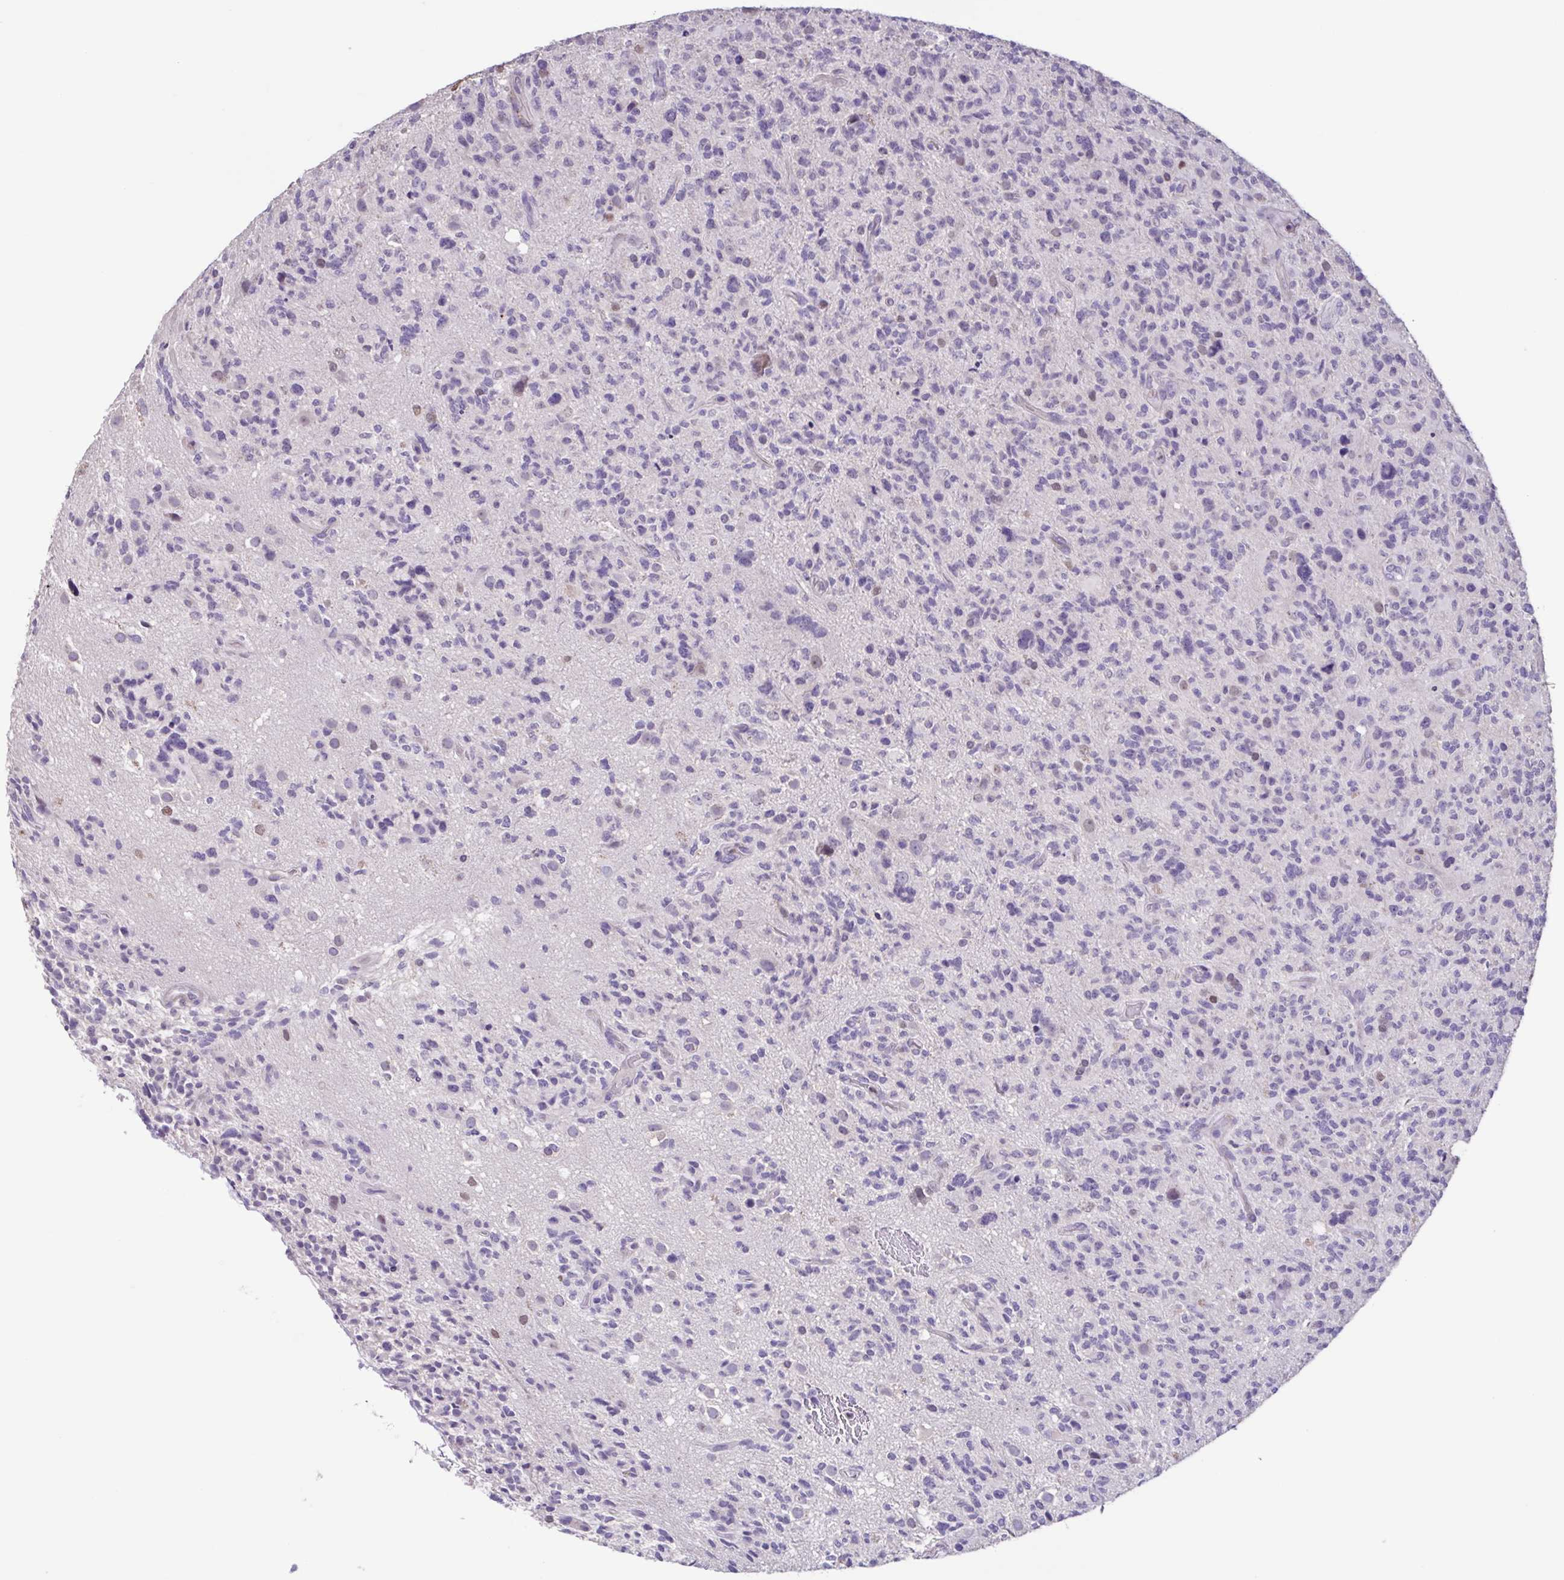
{"staining": {"intensity": "negative", "quantity": "none", "location": "none"}, "tissue": "glioma", "cell_type": "Tumor cells", "image_type": "cancer", "snomed": [{"axis": "morphology", "description": "Glioma, malignant, High grade"}, {"axis": "topography", "description": "Brain"}], "caption": "An immunohistochemistry (IHC) image of glioma is shown. There is no staining in tumor cells of glioma.", "gene": "ACTRT3", "patient": {"sex": "female", "age": 71}}